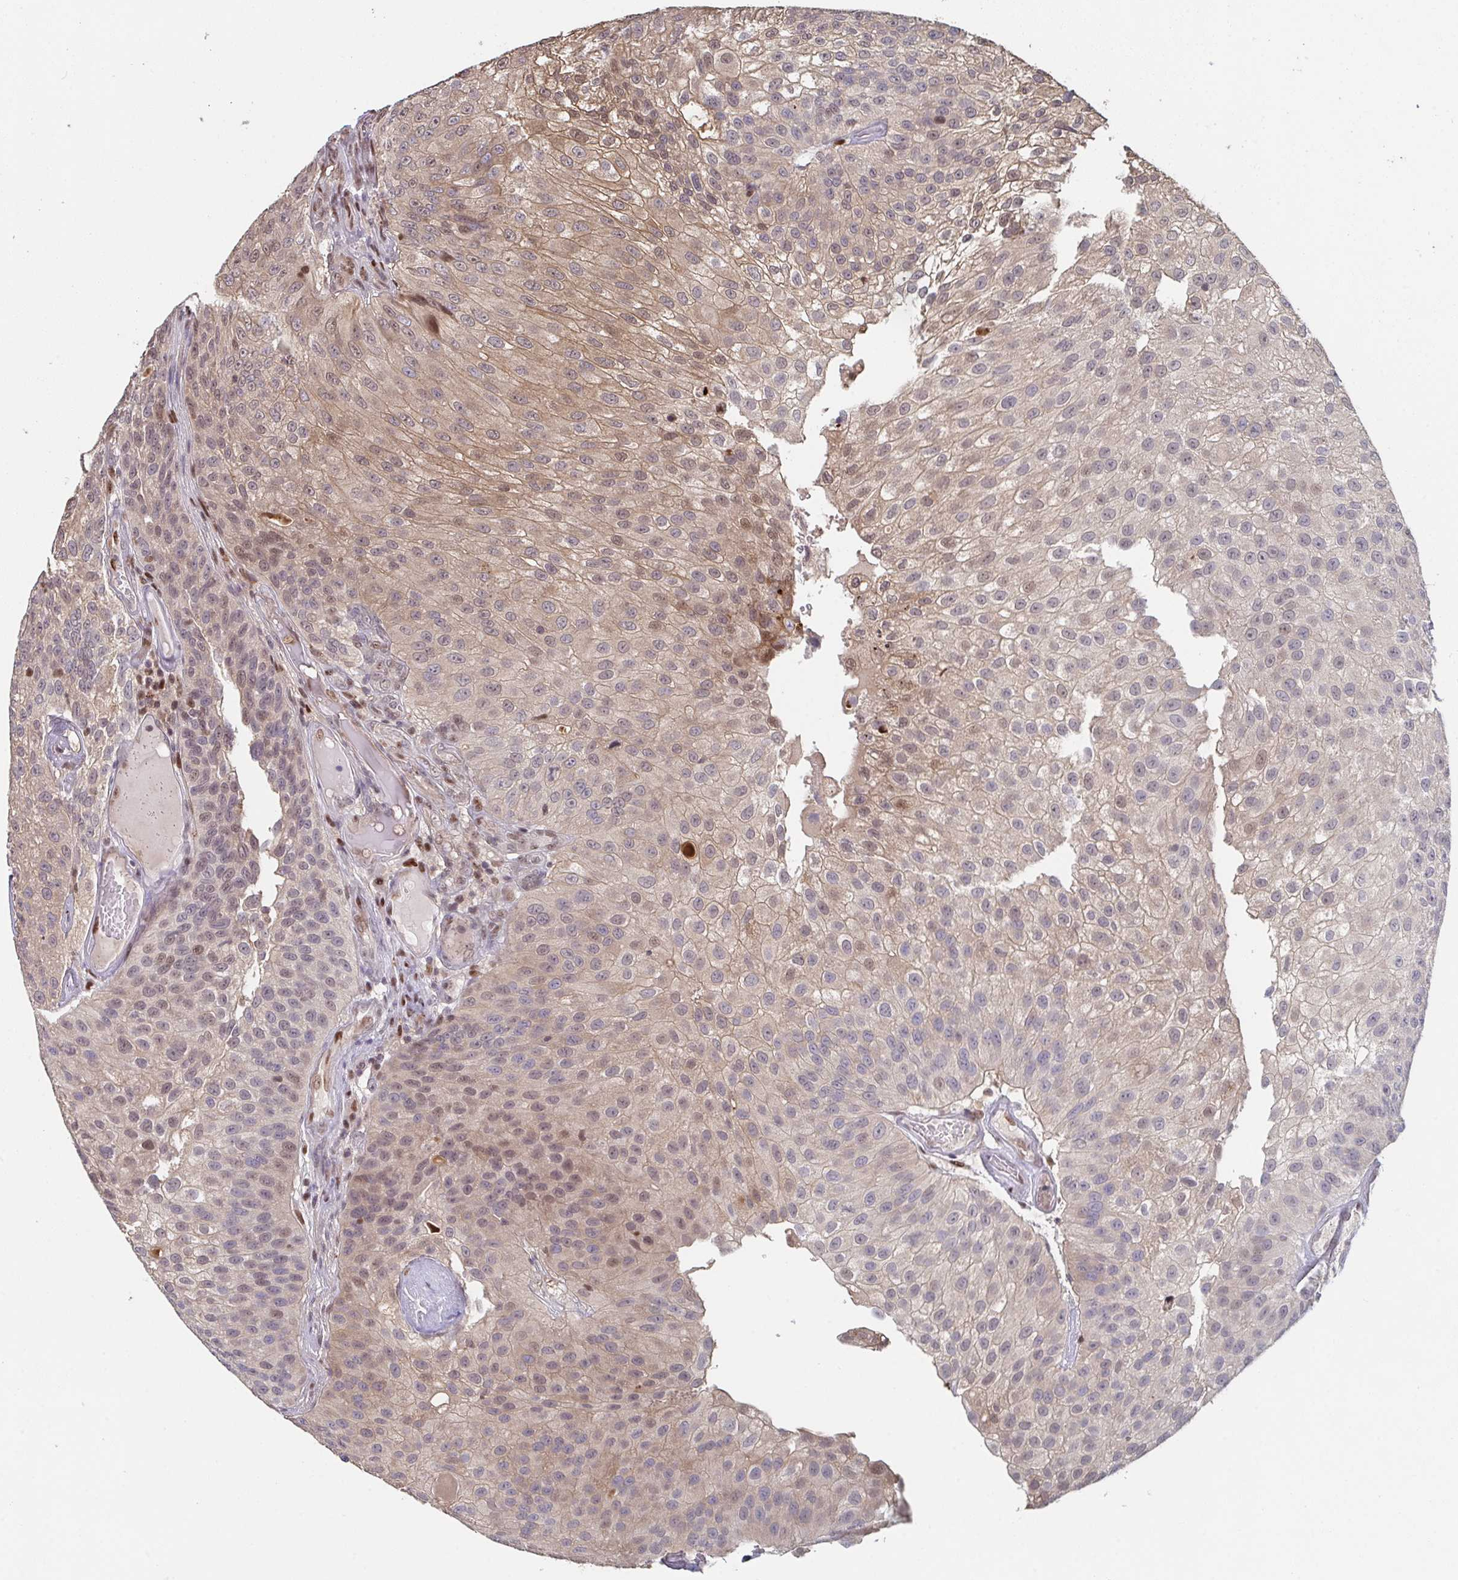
{"staining": {"intensity": "moderate", "quantity": "25%-75%", "location": "cytoplasmic/membranous,nuclear"}, "tissue": "urothelial cancer", "cell_type": "Tumor cells", "image_type": "cancer", "snomed": [{"axis": "morphology", "description": "Urothelial carcinoma, NOS"}, {"axis": "topography", "description": "Urinary bladder"}], "caption": "The immunohistochemical stain labels moderate cytoplasmic/membranous and nuclear staining in tumor cells of urothelial cancer tissue. The staining is performed using DAB (3,3'-diaminobenzidine) brown chromogen to label protein expression. The nuclei are counter-stained blue using hematoxylin.", "gene": "ACD", "patient": {"sex": "male", "age": 87}}